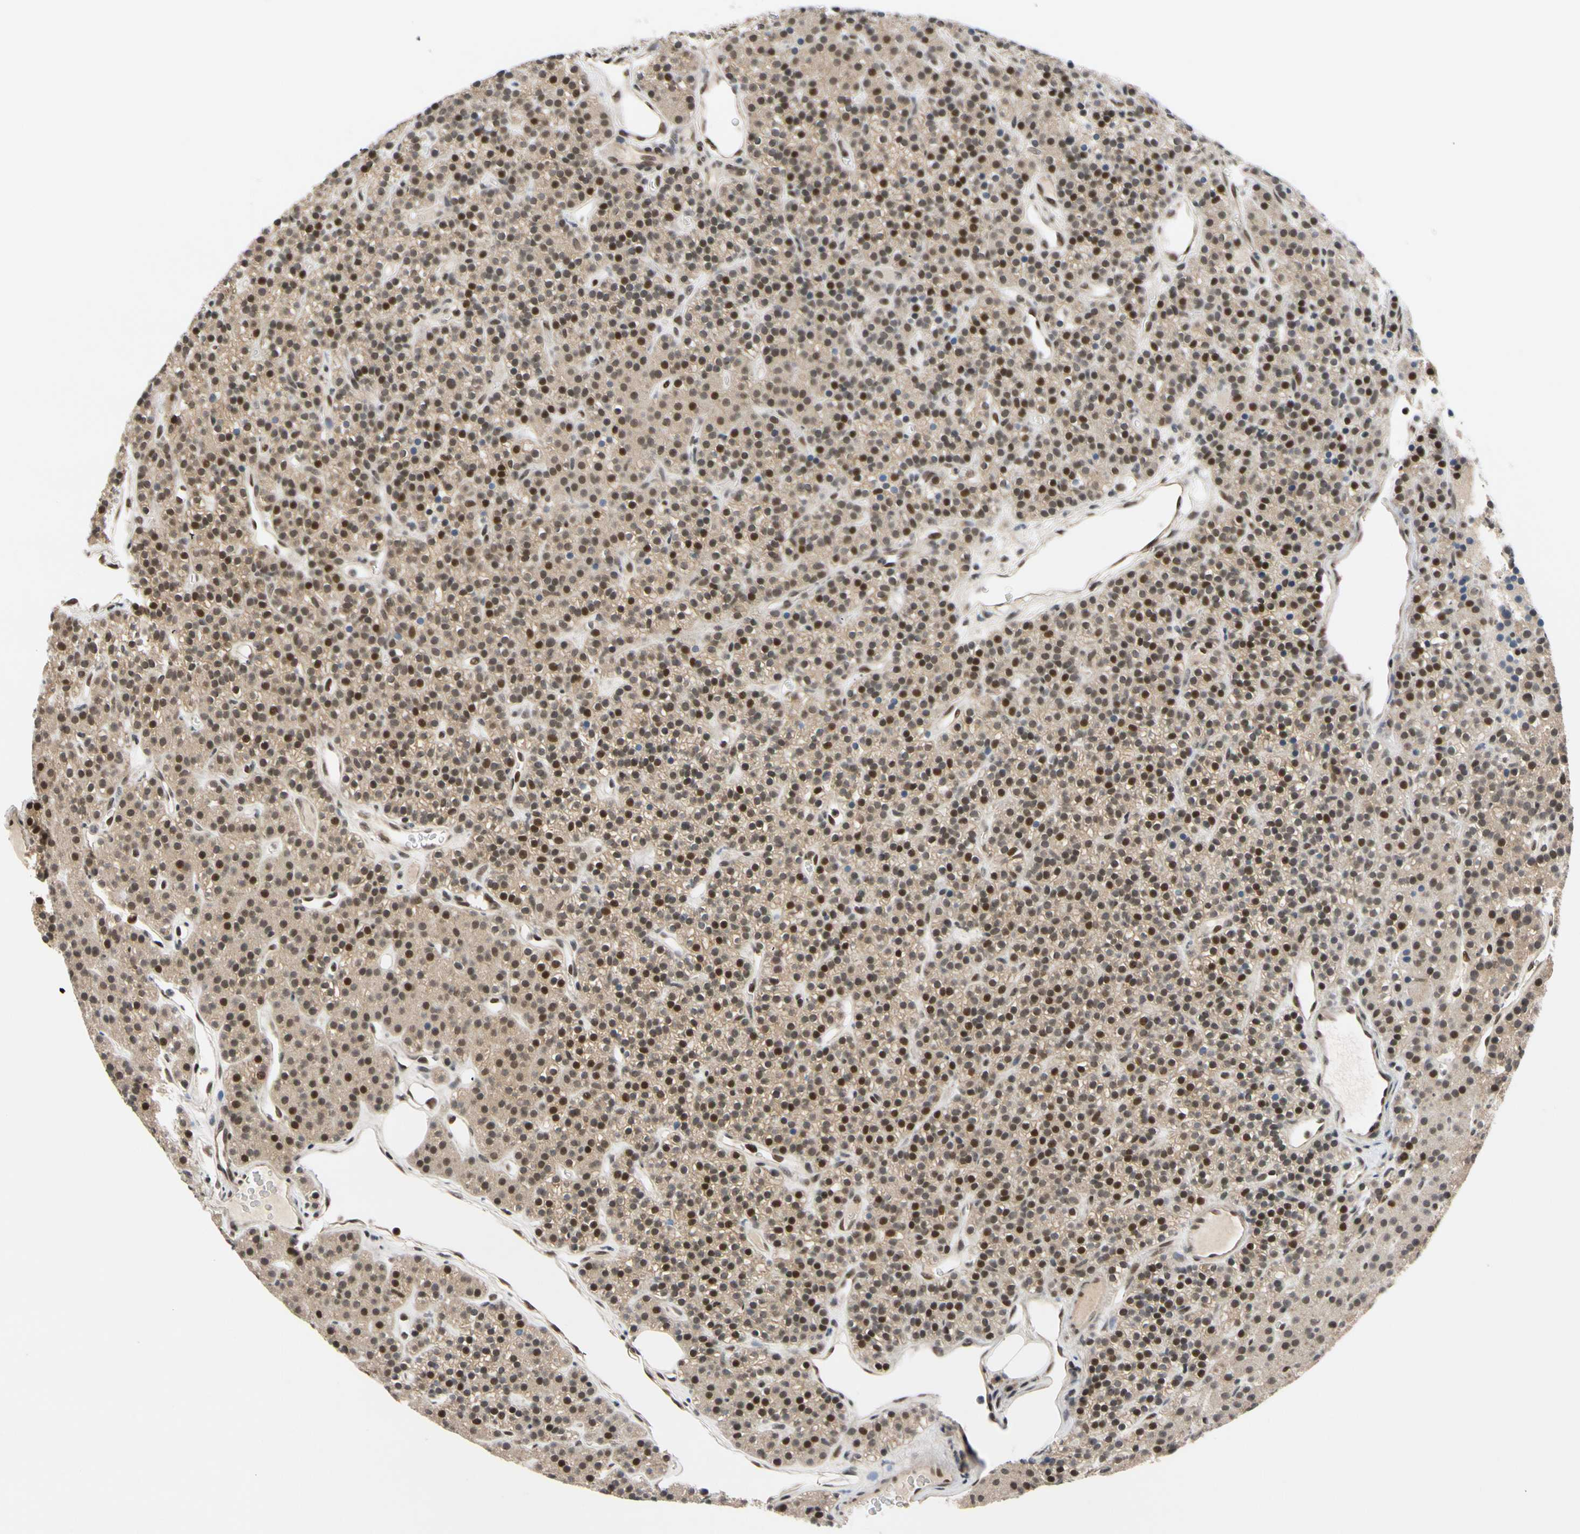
{"staining": {"intensity": "moderate", "quantity": ">75%", "location": "nuclear"}, "tissue": "parathyroid gland", "cell_type": "Glandular cells", "image_type": "normal", "snomed": [{"axis": "morphology", "description": "Normal tissue, NOS"}, {"axis": "morphology", "description": "Hyperplasia, NOS"}, {"axis": "topography", "description": "Parathyroid gland"}], "caption": "The image shows staining of normal parathyroid gland, revealing moderate nuclear protein staining (brown color) within glandular cells. (IHC, brightfield microscopy, high magnification).", "gene": "TAF4", "patient": {"sex": "male", "age": 44}}